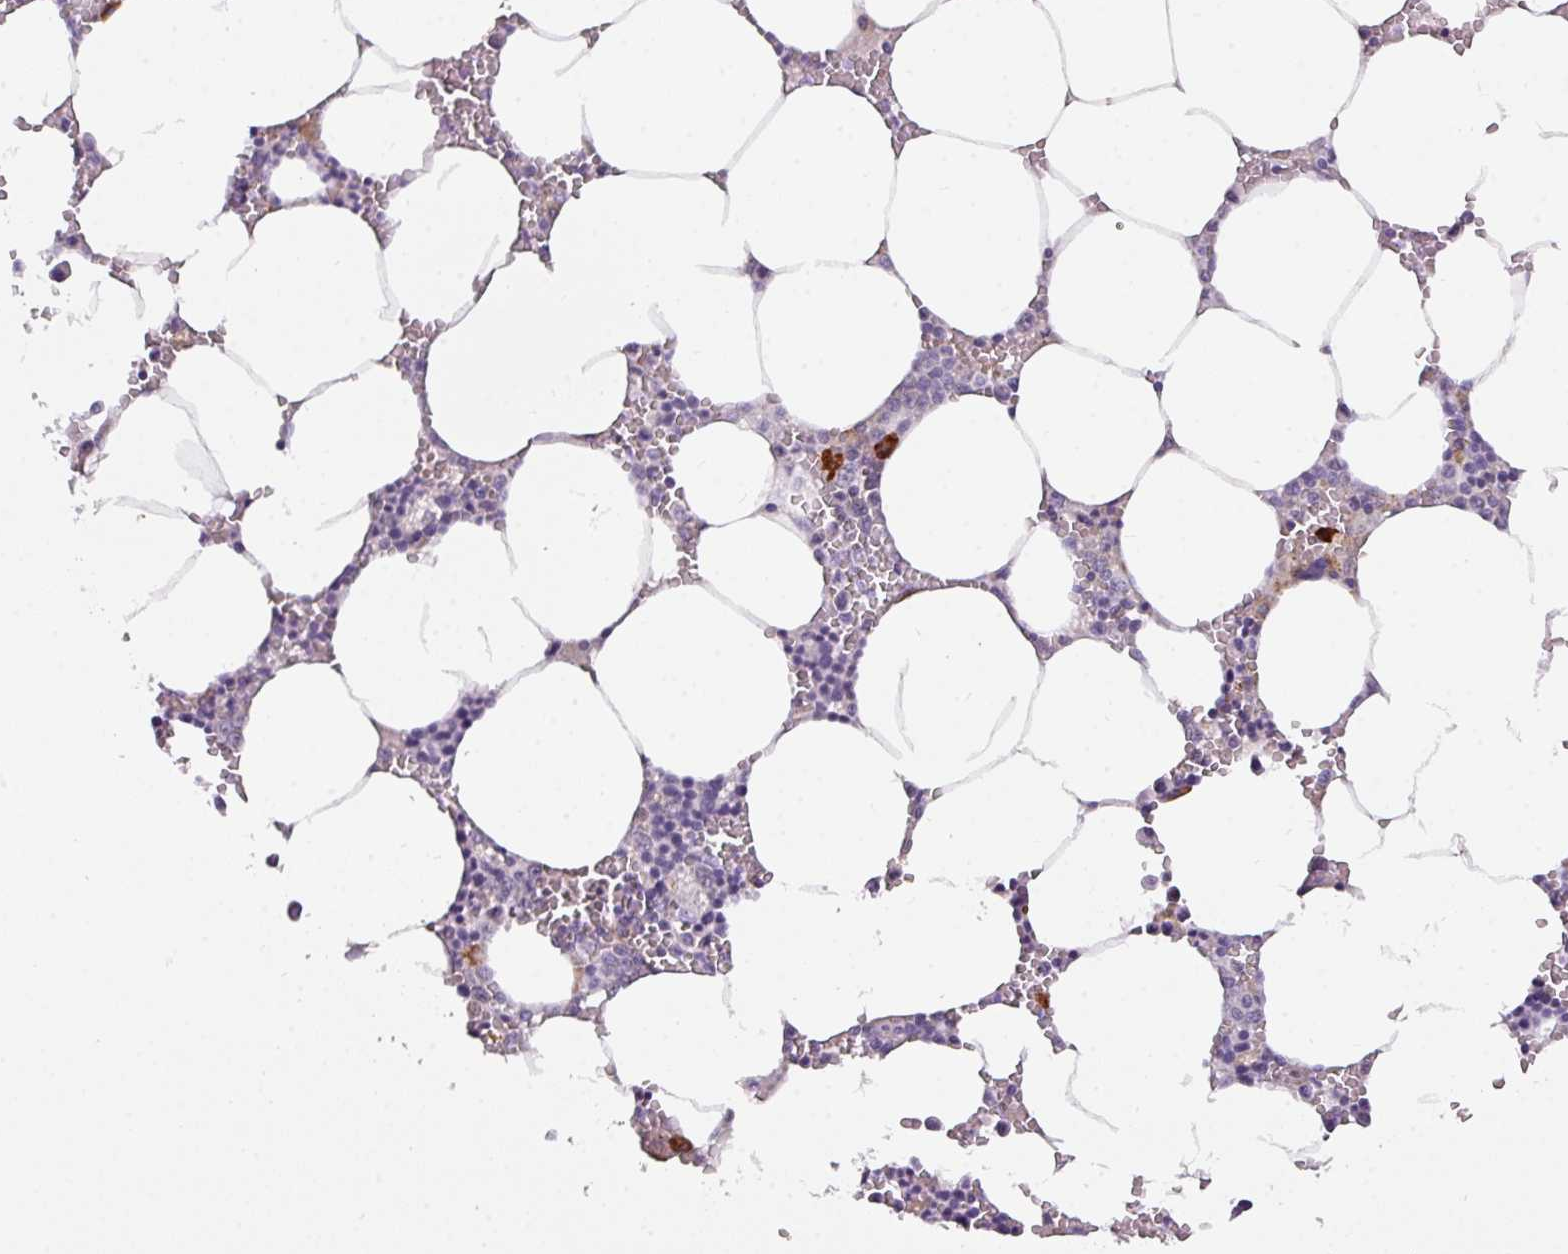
{"staining": {"intensity": "moderate", "quantity": "<25%", "location": "cytoplasmic/membranous"}, "tissue": "bone marrow", "cell_type": "Hematopoietic cells", "image_type": "normal", "snomed": [{"axis": "morphology", "description": "Normal tissue, NOS"}, {"axis": "topography", "description": "Bone marrow"}], "caption": "This image reveals immunohistochemistry (IHC) staining of unremarkable human bone marrow, with low moderate cytoplasmic/membranous expression in approximately <25% of hematopoietic cells.", "gene": "C2orf68", "patient": {"sex": "male", "age": 70}}